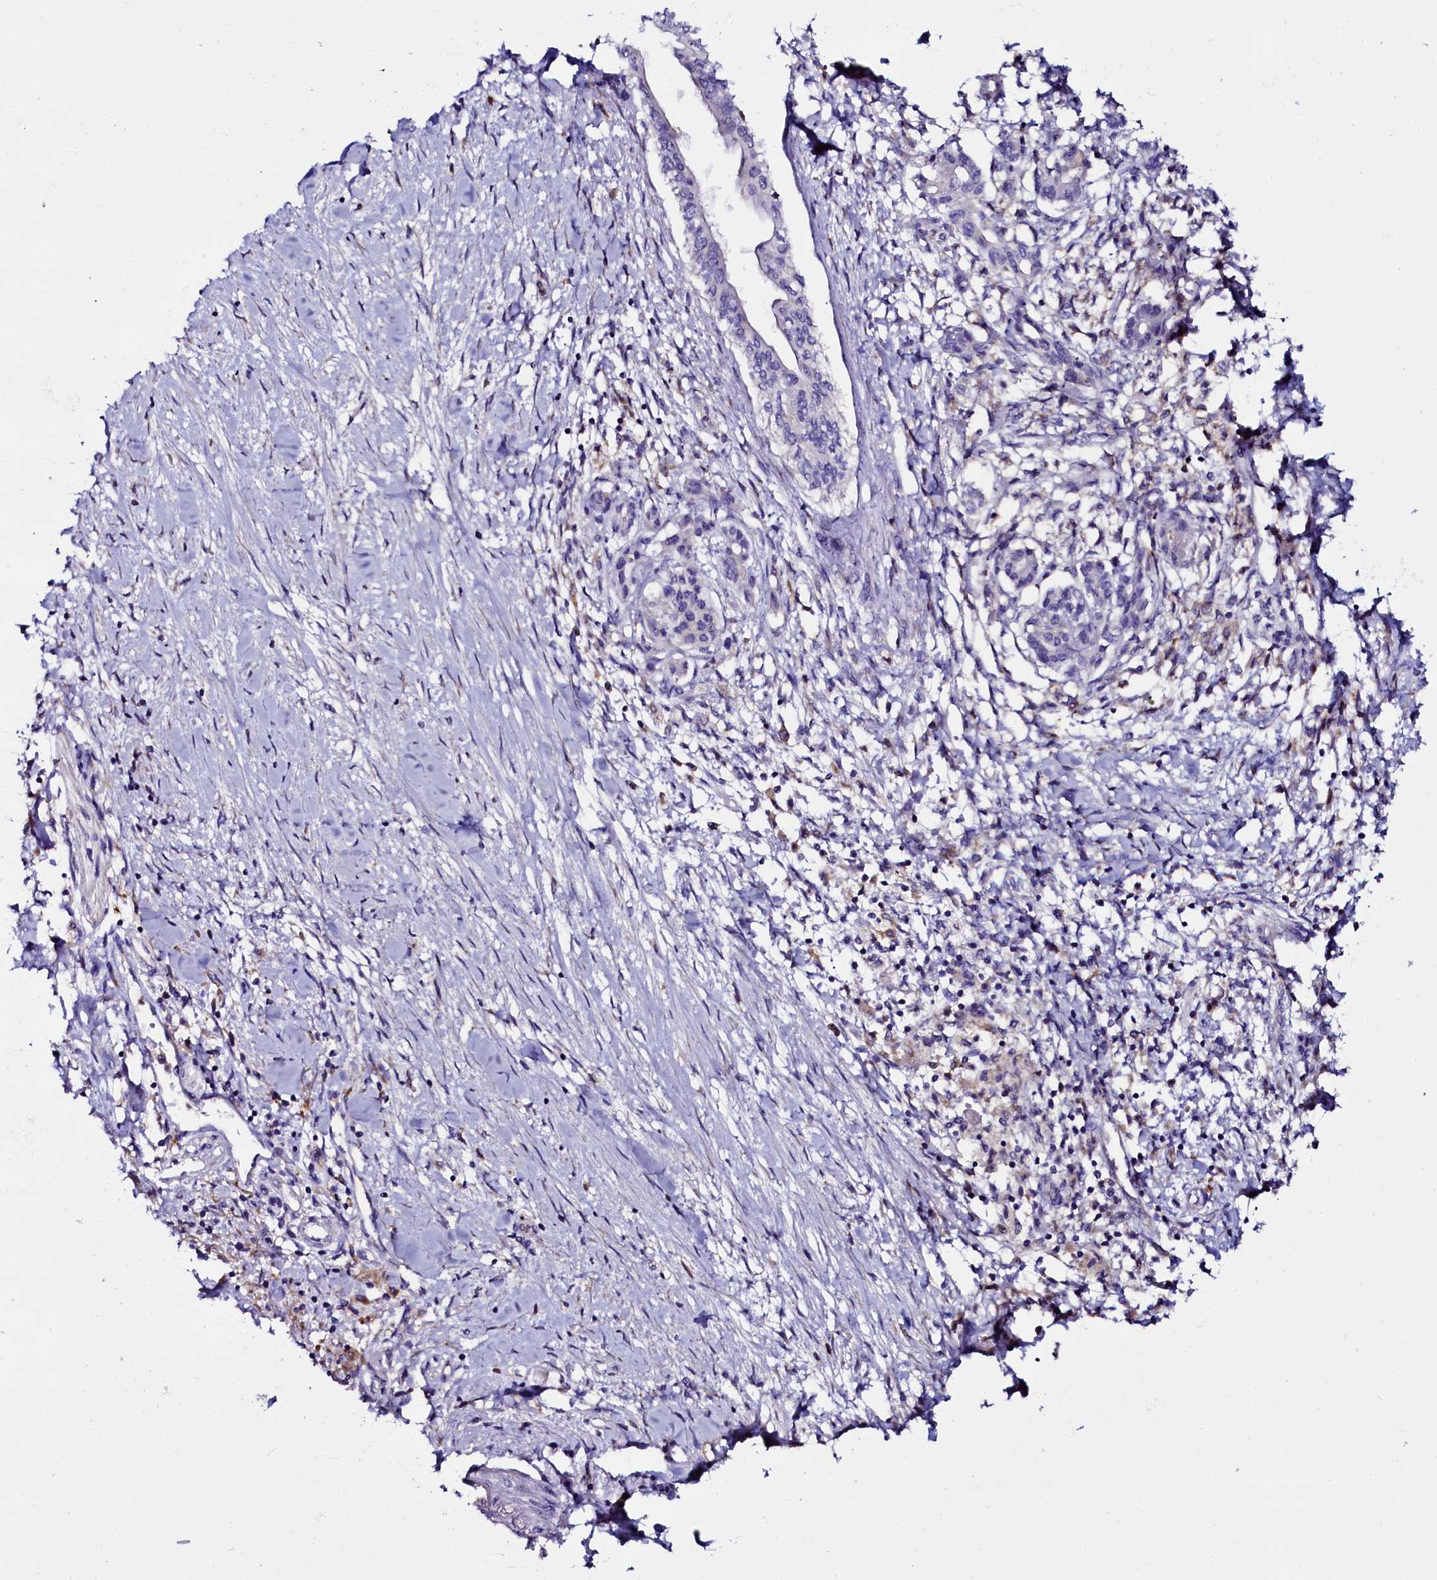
{"staining": {"intensity": "negative", "quantity": "none", "location": "none"}, "tissue": "pancreatic cancer", "cell_type": "Tumor cells", "image_type": "cancer", "snomed": [{"axis": "morphology", "description": "Normal tissue, NOS"}, {"axis": "morphology", "description": "Adenocarcinoma, NOS"}, {"axis": "topography", "description": "Pancreas"}], "caption": "Immunohistochemical staining of pancreatic cancer (adenocarcinoma) displays no significant expression in tumor cells. (Brightfield microscopy of DAB IHC at high magnification).", "gene": "OTOL1", "patient": {"sex": "female", "age": 64}}